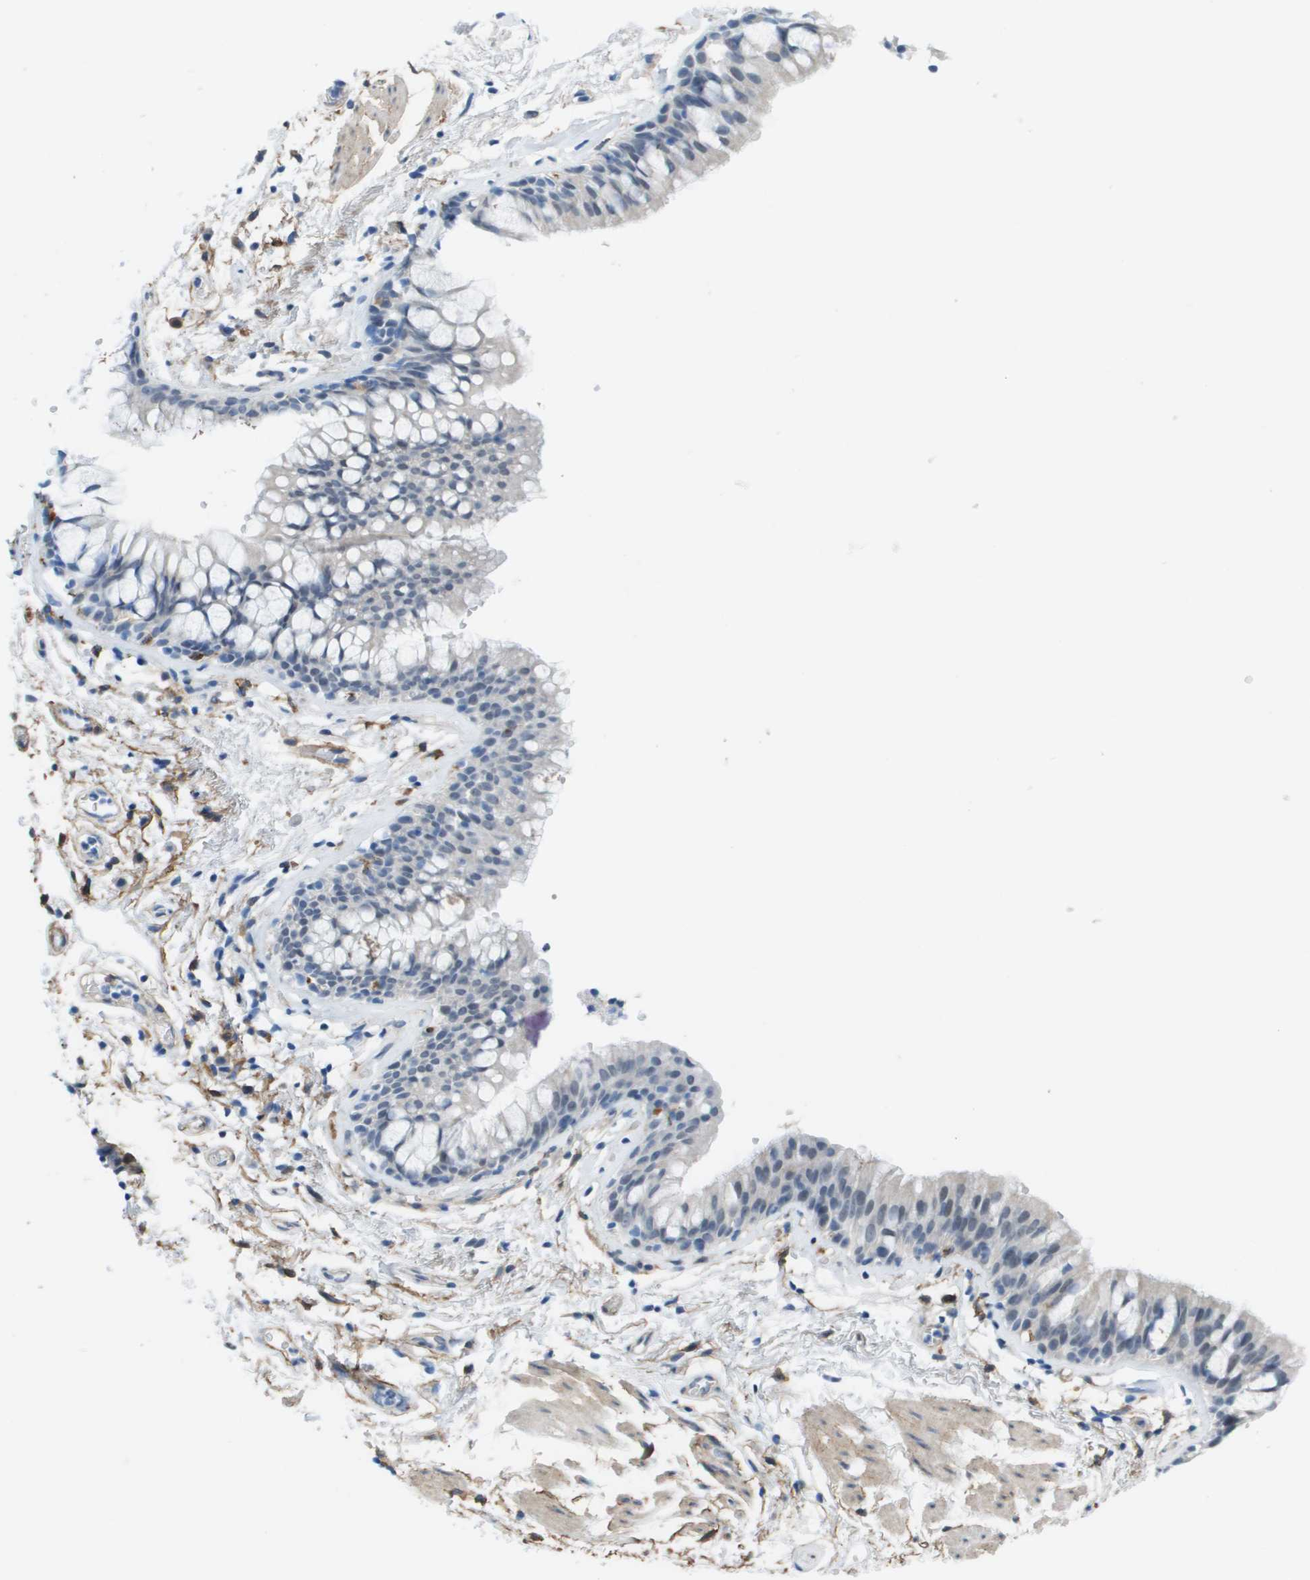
{"staining": {"intensity": "negative", "quantity": "none", "location": "none"}, "tissue": "bronchus", "cell_type": "Respiratory epithelial cells", "image_type": "normal", "snomed": [{"axis": "morphology", "description": "Normal tissue, NOS"}, {"axis": "morphology", "description": "Inflammation, NOS"}, {"axis": "topography", "description": "Cartilage tissue"}, {"axis": "topography", "description": "Bronchus"}], "caption": "This photomicrograph is of normal bronchus stained with immunohistochemistry (IHC) to label a protein in brown with the nuclei are counter-stained blue. There is no positivity in respiratory epithelial cells.", "gene": "ZBTB43", "patient": {"sex": "male", "age": 77}}